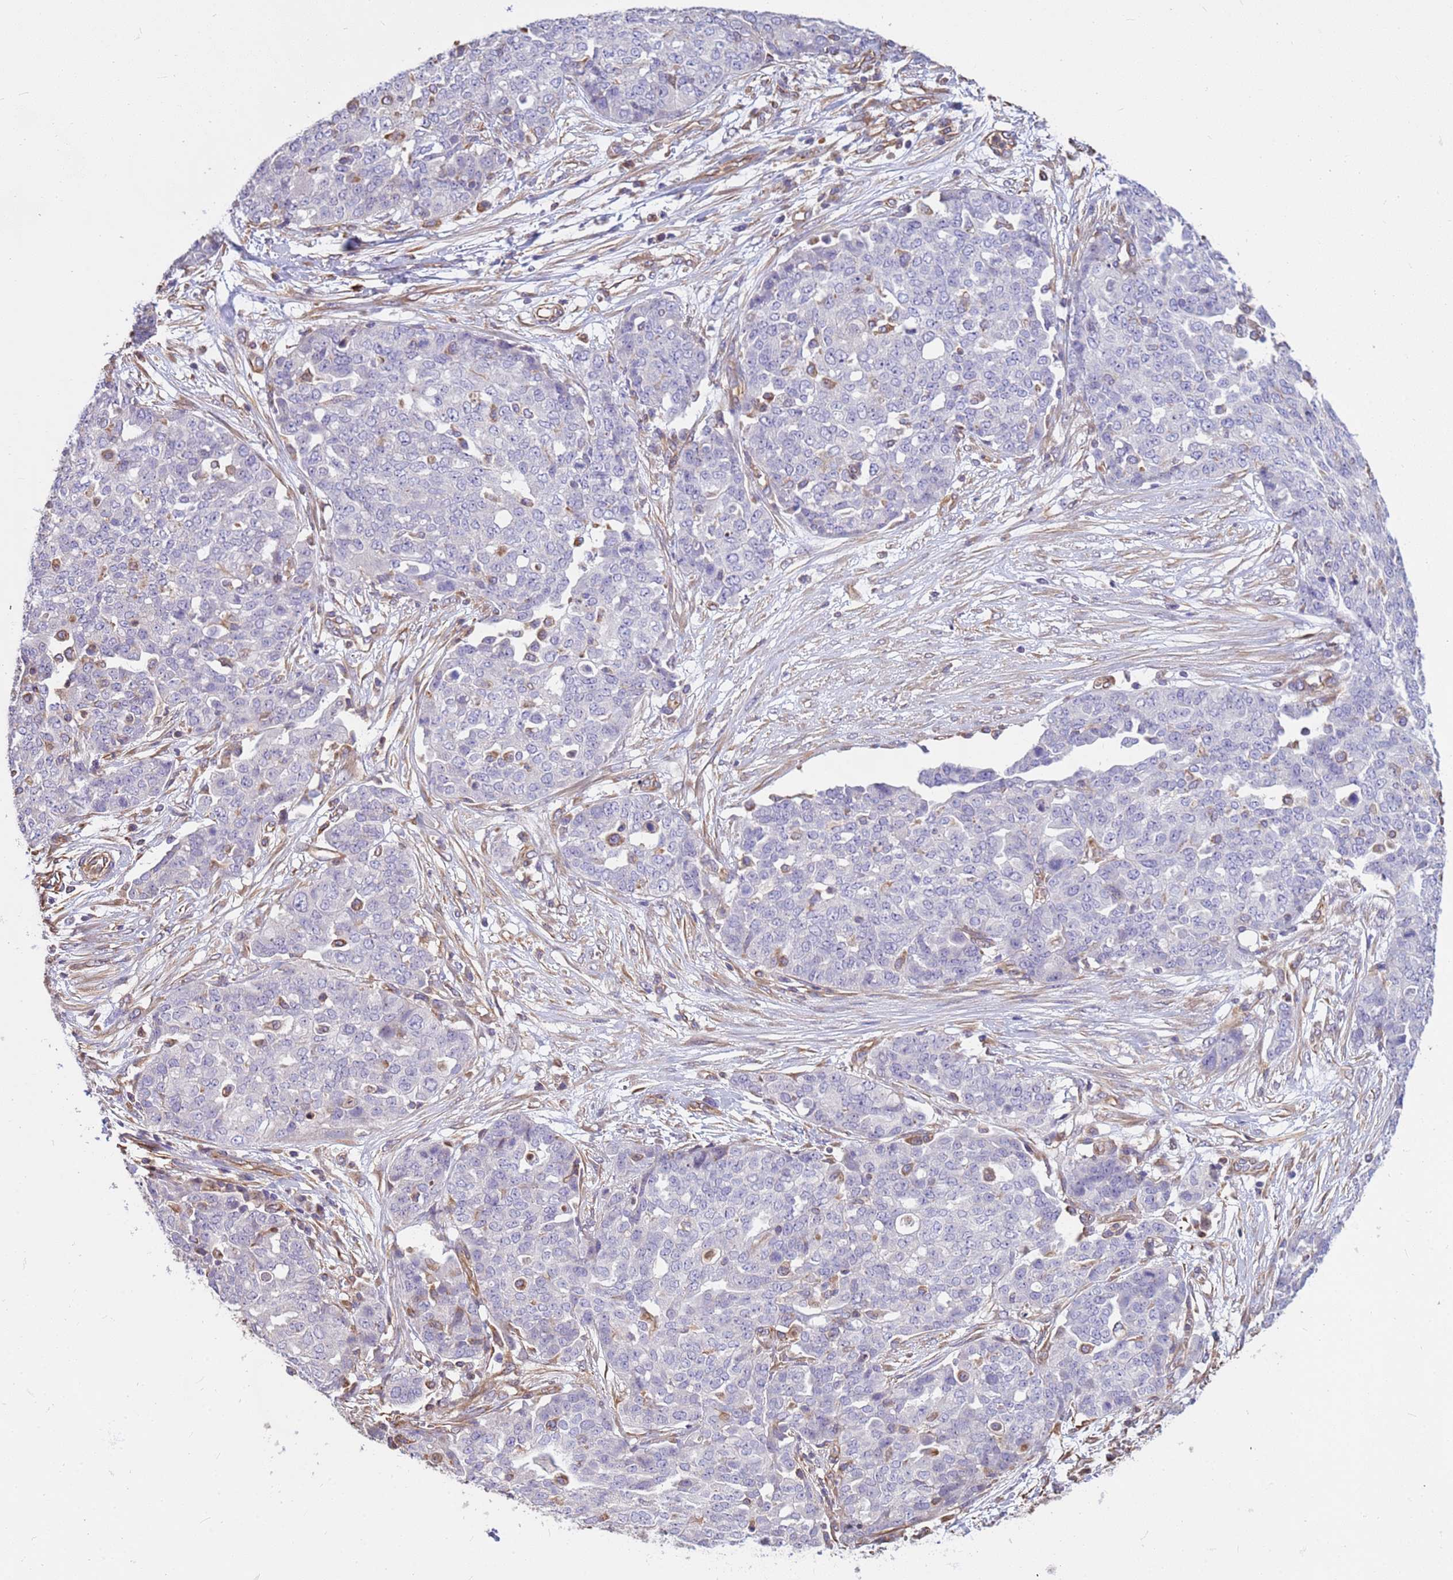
{"staining": {"intensity": "negative", "quantity": "none", "location": "none"}, "tissue": "ovarian cancer", "cell_type": "Tumor cells", "image_type": "cancer", "snomed": [{"axis": "morphology", "description": "Cystadenocarcinoma, serous, NOS"}, {"axis": "topography", "description": "Soft tissue"}, {"axis": "topography", "description": "Ovary"}], "caption": "Tumor cells are negative for brown protein staining in ovarian cancer (serous cystadenocarcinoma).", "gene": "TCEAL3", "patient": {"sex": "female", "age": 57}}